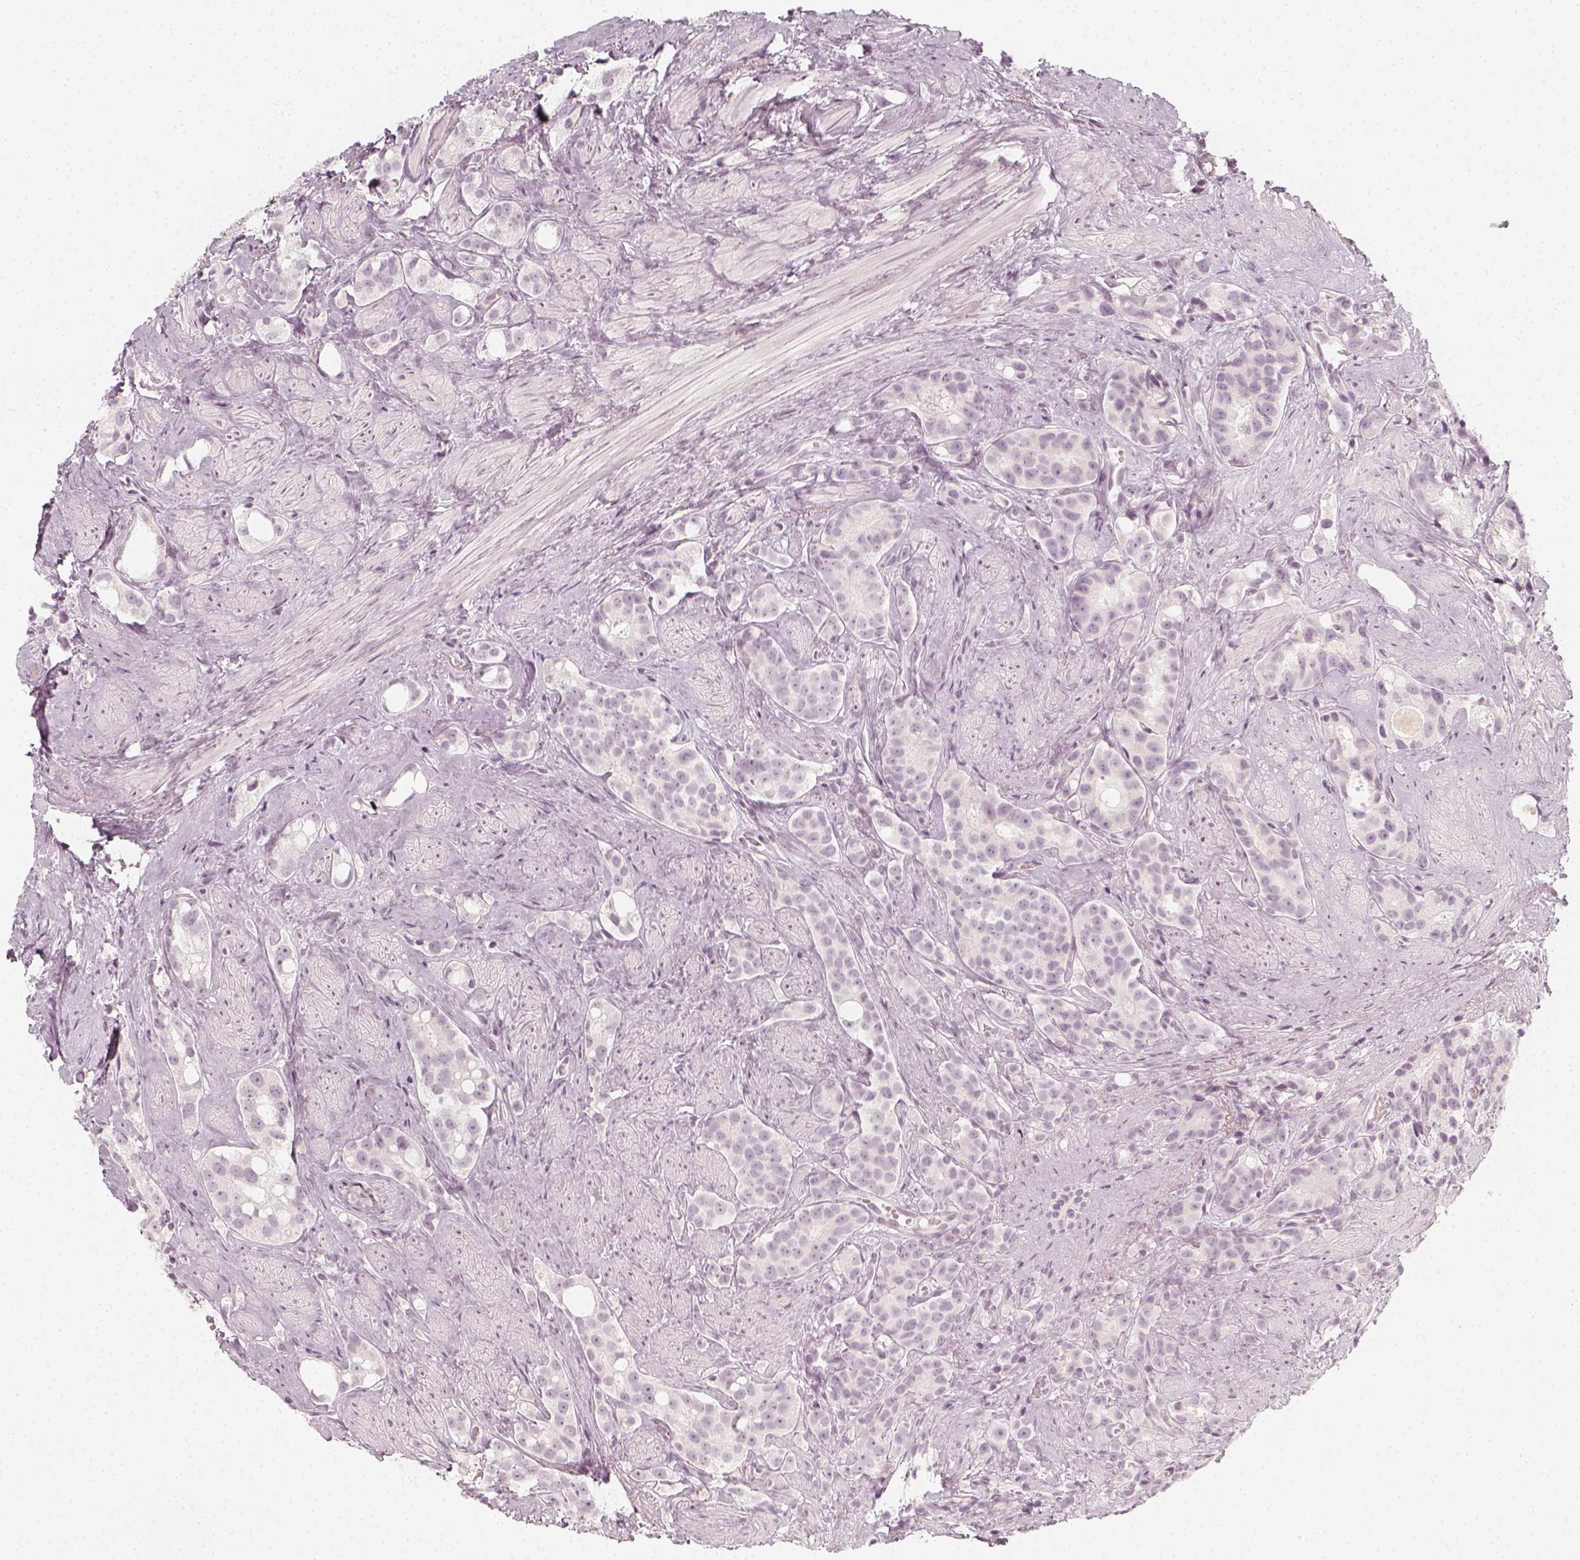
{"staining": {"intensity": "negative", "quantity": "none", "location": "none"}, "tissue": "prostate cancer", "cell_type": "Tumor cells", "image_type": "cancer", "snomed": [{"axis": "morphology", "description": "Adenocarcinoma, High grade"}, {"axis": "topography", "description": "Prostate"}], "caption": "Immunohistochemistry (IHC) of high-grade adenocarcinoma (prostate) shows no staining in tumor cells.", "gene": "KRTAP2-1", "patient": {"sex": "male", "age": 75}}